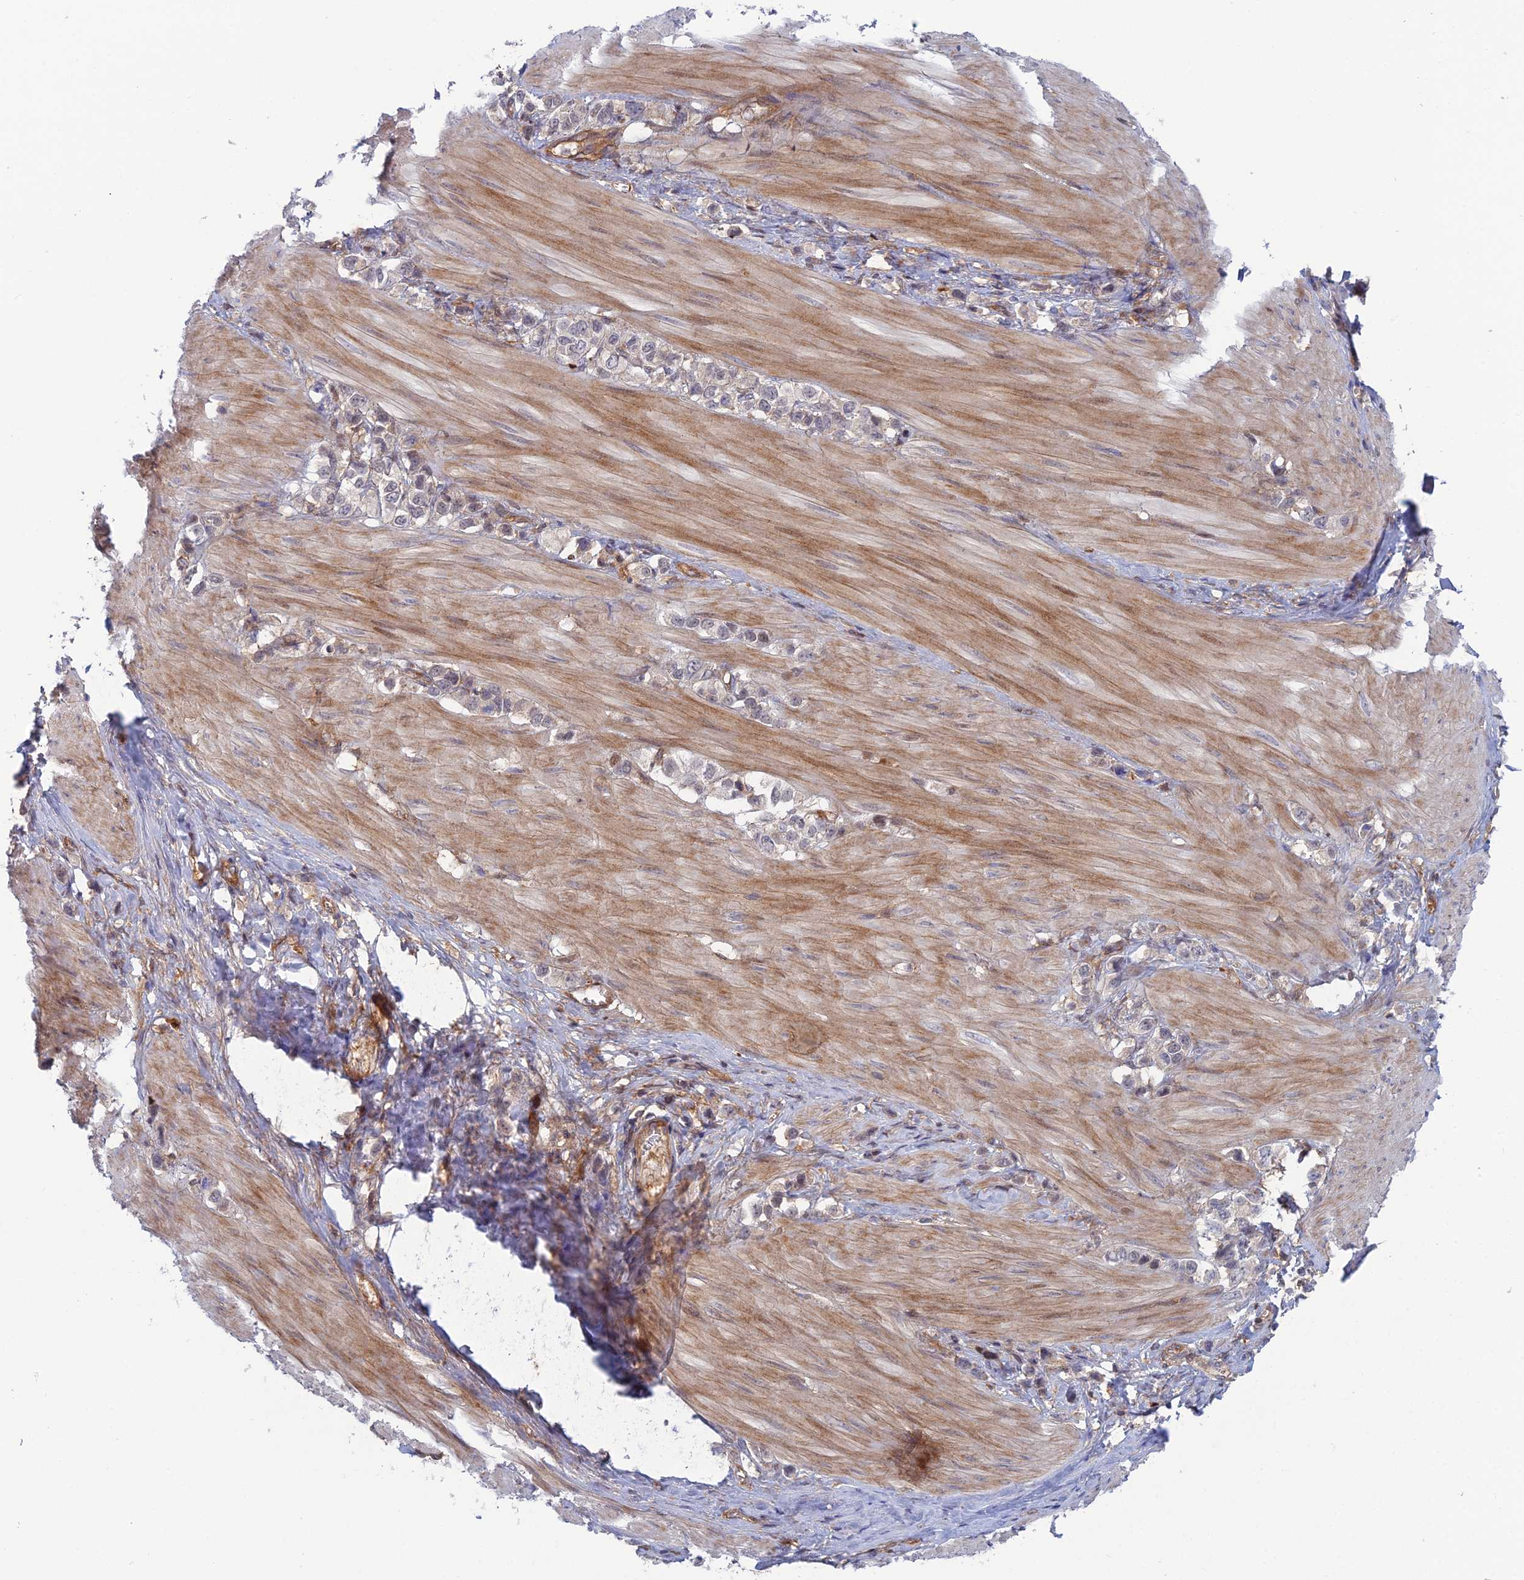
{"staining": {"intensity": "negative", "quantity": "none", "location": "none"}, "tissue": "stomach cancer", "cell_type": "Tumor cells", "image_type": "cancer", "snomed": [{"axis": "morphology", "description": "Adenocarcinoma, NOS"}, {"axis": "topography", "description": "Stomach"}], "caption": "This is an immunohistochemistry (IHC) image of stomach cancer (adenocarcinoma). There is no staining in tumor cells.", "gene": "ABHD1", "patient": {"sex": "female", "age": 65}}